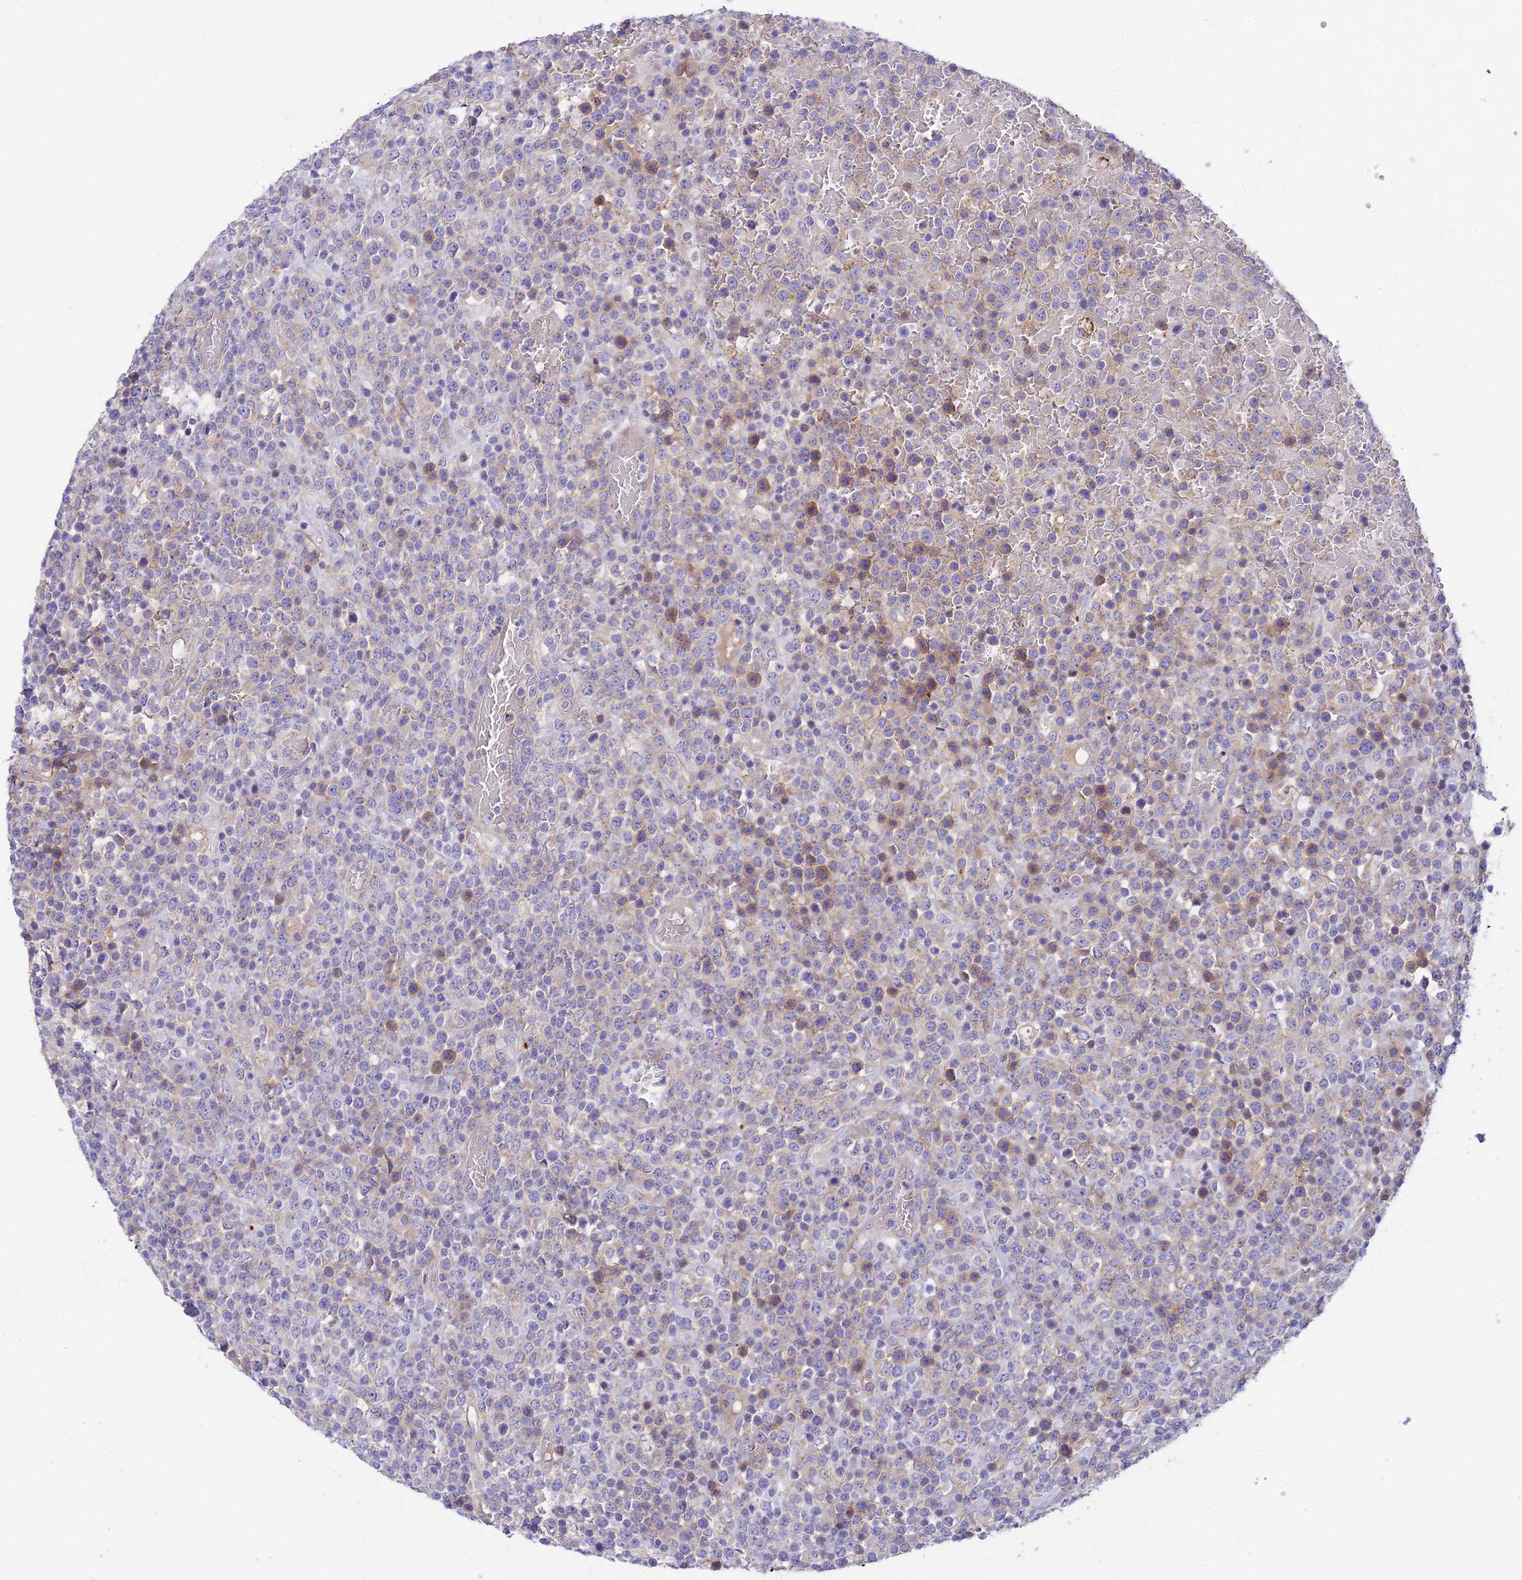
{"staining": {"intensity": "negative", "quantity": "none", "location": "none"}, "tissue": "lymphoma", "cell_type": "Tumor cells", "image_type": "cancer", "snomed": [{"axis": "morphology", "description": "Malignant lymphoma, non-Hodgkin's type, High grade"}, {"axis": "topography", "description": "Colon"}], "caption": "The micrograph displays no staining of tumor cells in lymphoma. (Brightfield microscopy of DAB (3,3'-diaminobenzidine) immunohistochemistry at high magnification).", "gene": "CCDC157", "patient": {"sex": "female", "age": 53}}